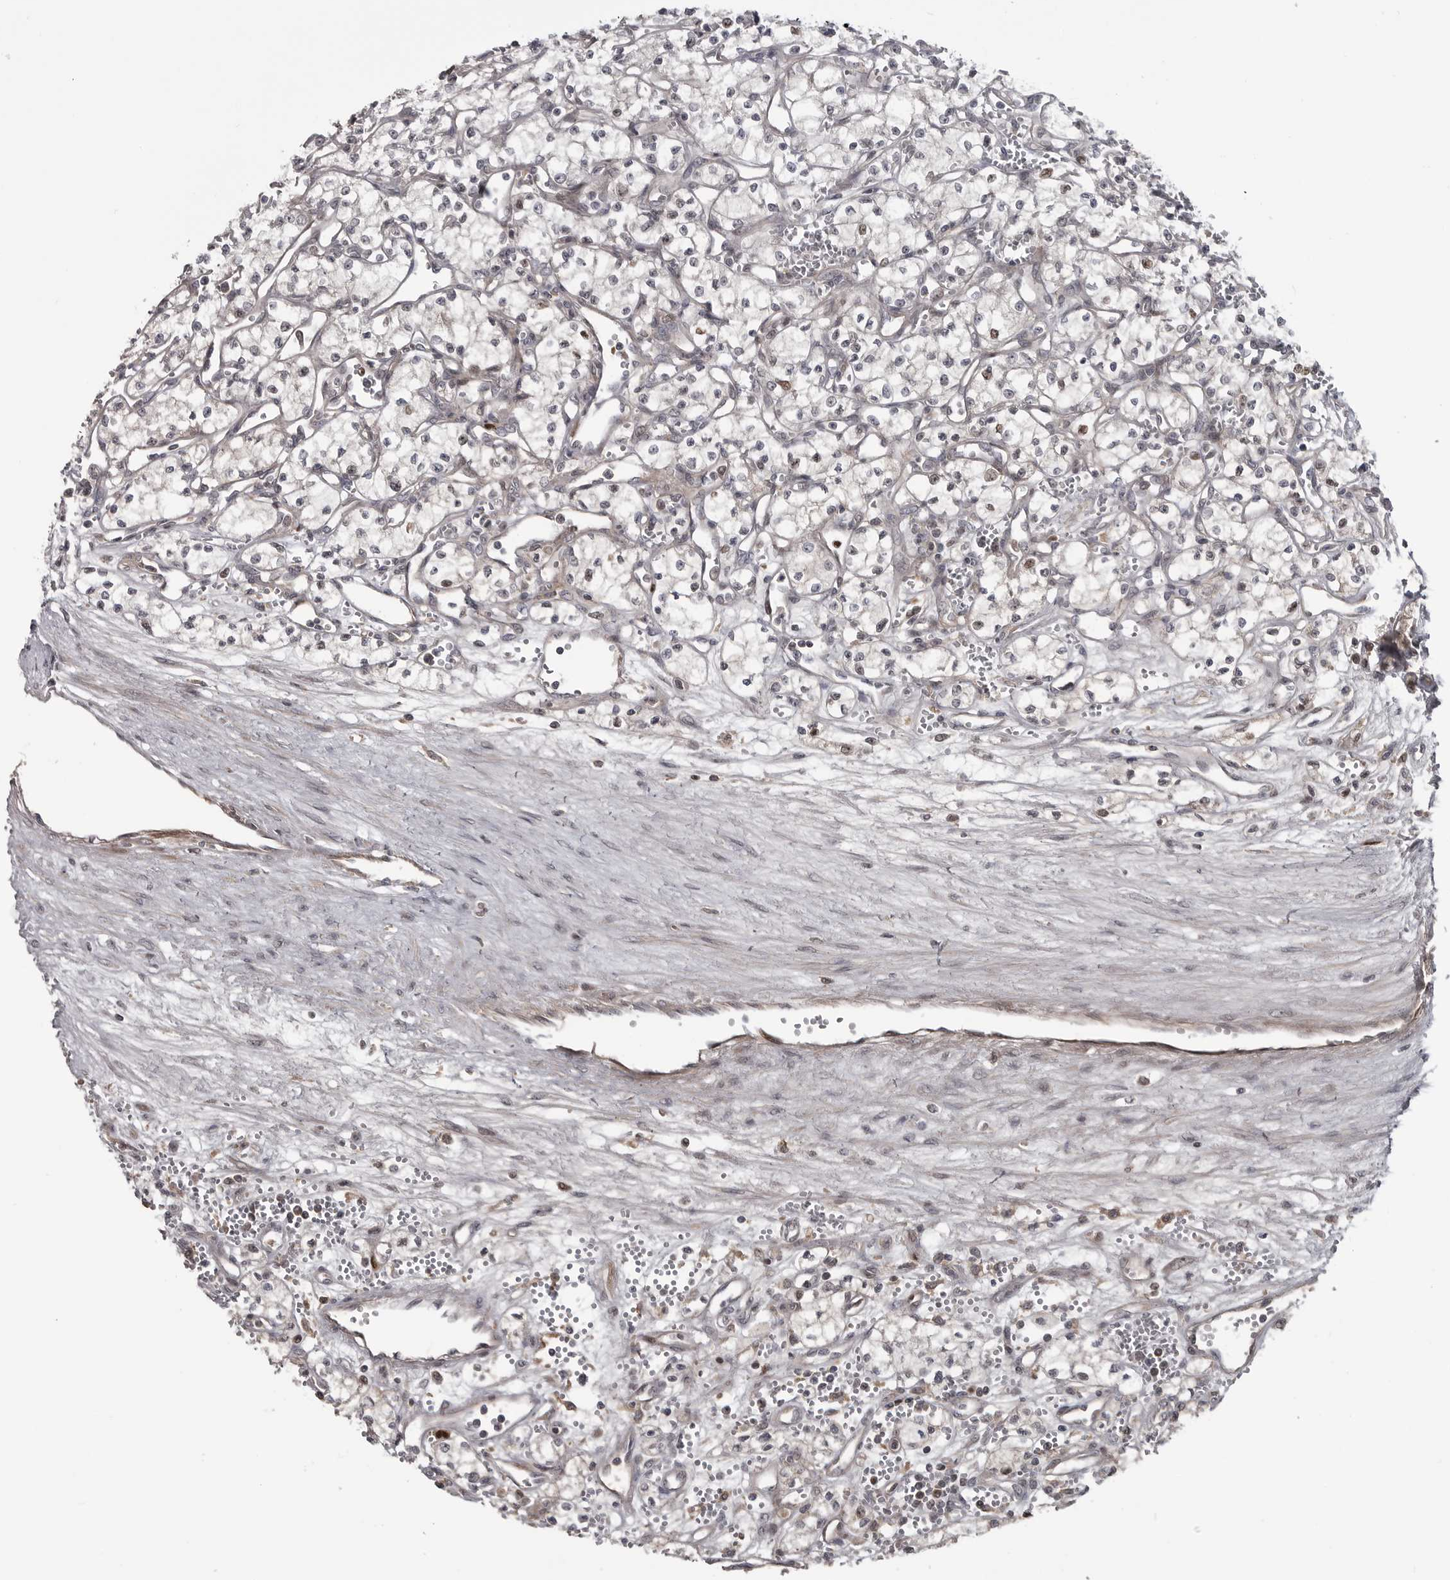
{"staining": {"intensity": "negative", "quantity": "none", "location": "none"}, "tissue": "renal cancer", "cell_type": "Tumor cells", "image_type": "cancer", "snomed": [{"axis": "morphology", "description": "Adenocarcinoma, NOS"}, {"axis": "topography", "description": "Kidney"}], "caption": "This is an IHC micrograph of human renal cancer. There is no positivity in tumor cells.", "gene": "ZNF277", "patient": {"sex": "male", "age": 59}}